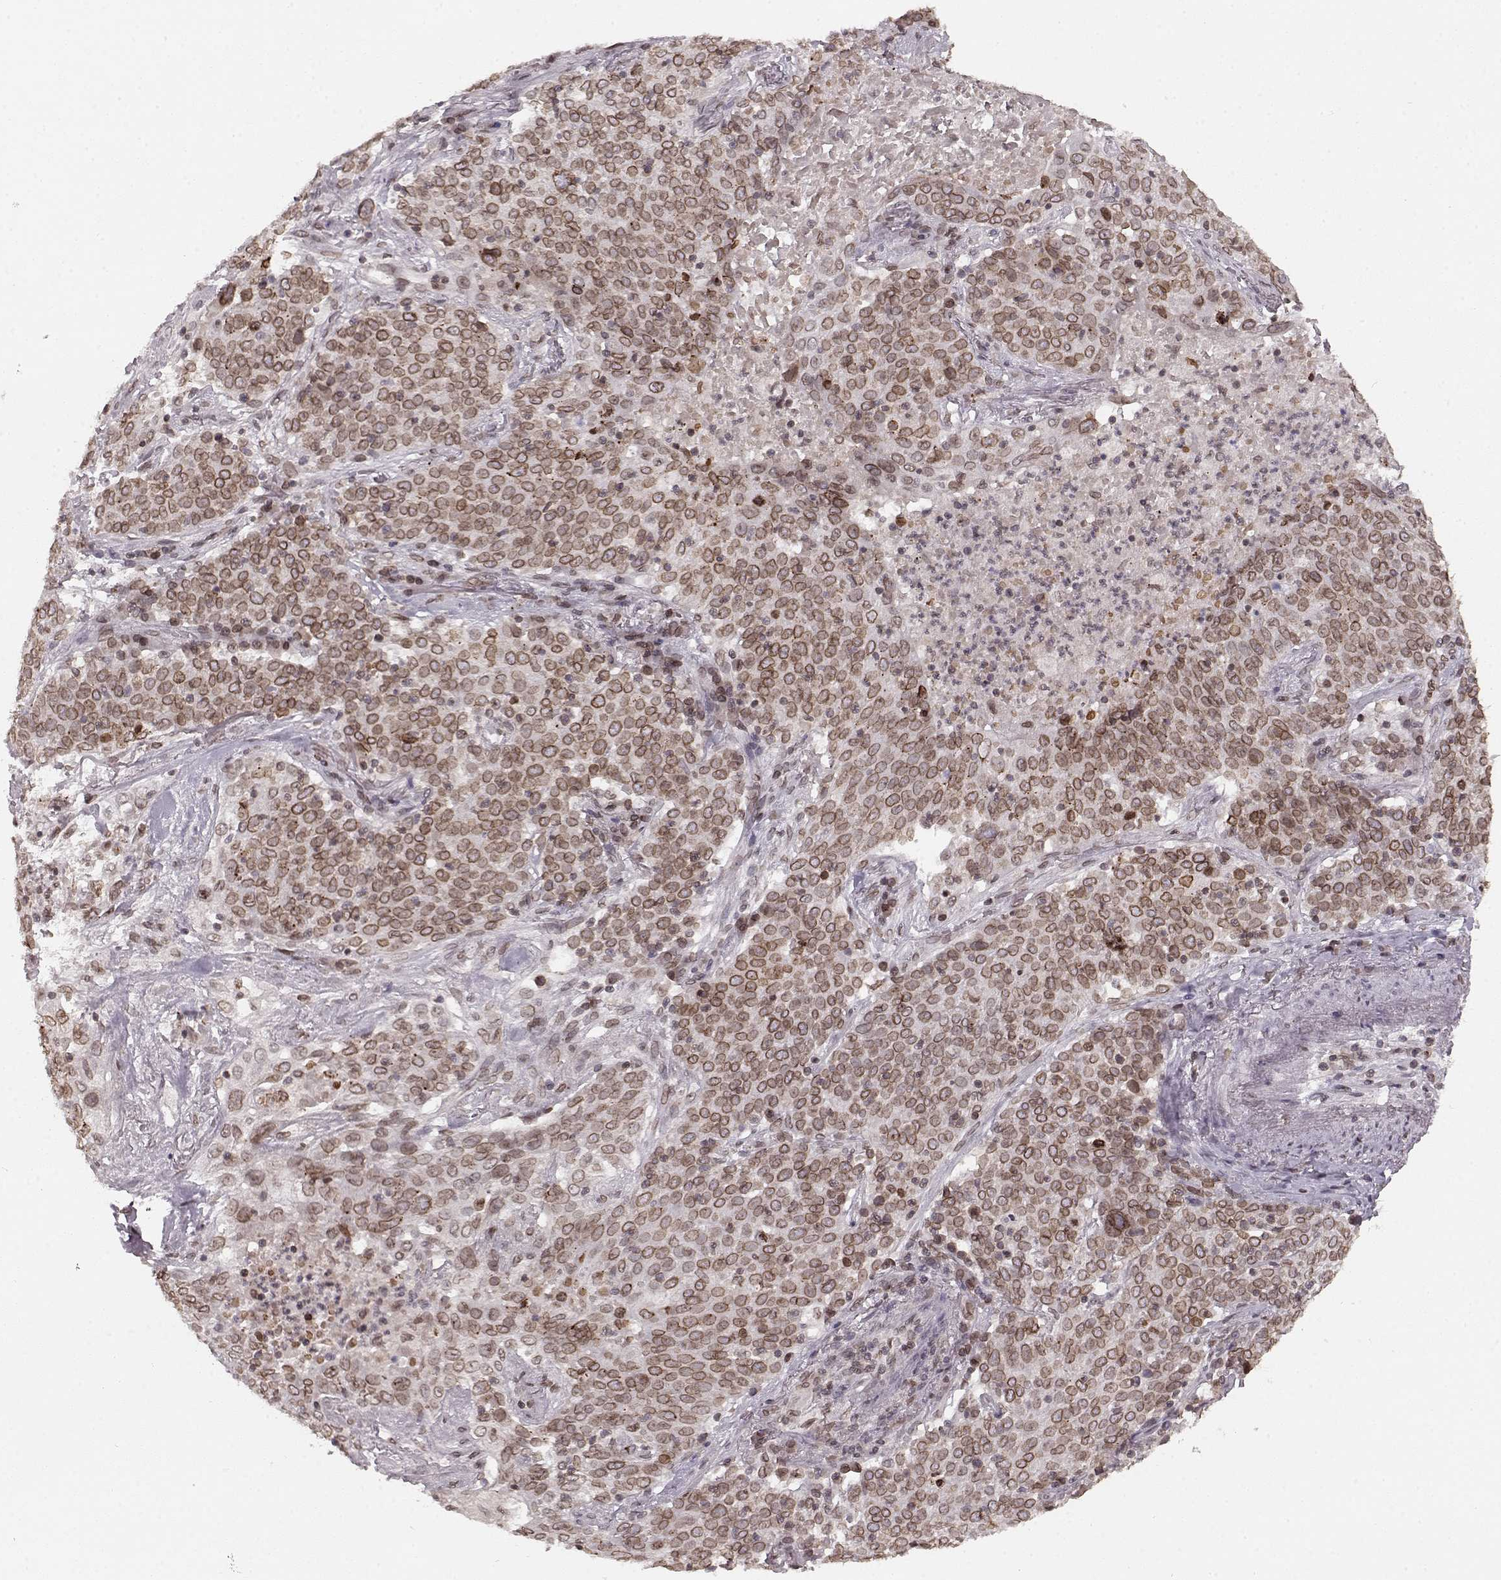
{"staining": {"intensity": "moderate", "quantity": ">75%", "location": "cytoplasmic/membranous,nuclear"}, "tissue": "lung cancer", "cell_type": "Tumor cells", "image_type": "cancer", "snomed": [{"axis": "morphology", "description": "Squamous cell carcinoma, NOS"}, {"axis": "topography", "description": "Lung"}], "caption": "Immunohistochemical staining of lung cancer exhibits moderate cytoplasmic/membranous and nuclear protein expression in about >75% of tumor cells. The staining was performed using DAB, with brown indicating positive protein expression. Nuclei are stained blue with hematoxylin.", "gene": "DCAF12", "patient": {"sex": "male", "age": 82}}